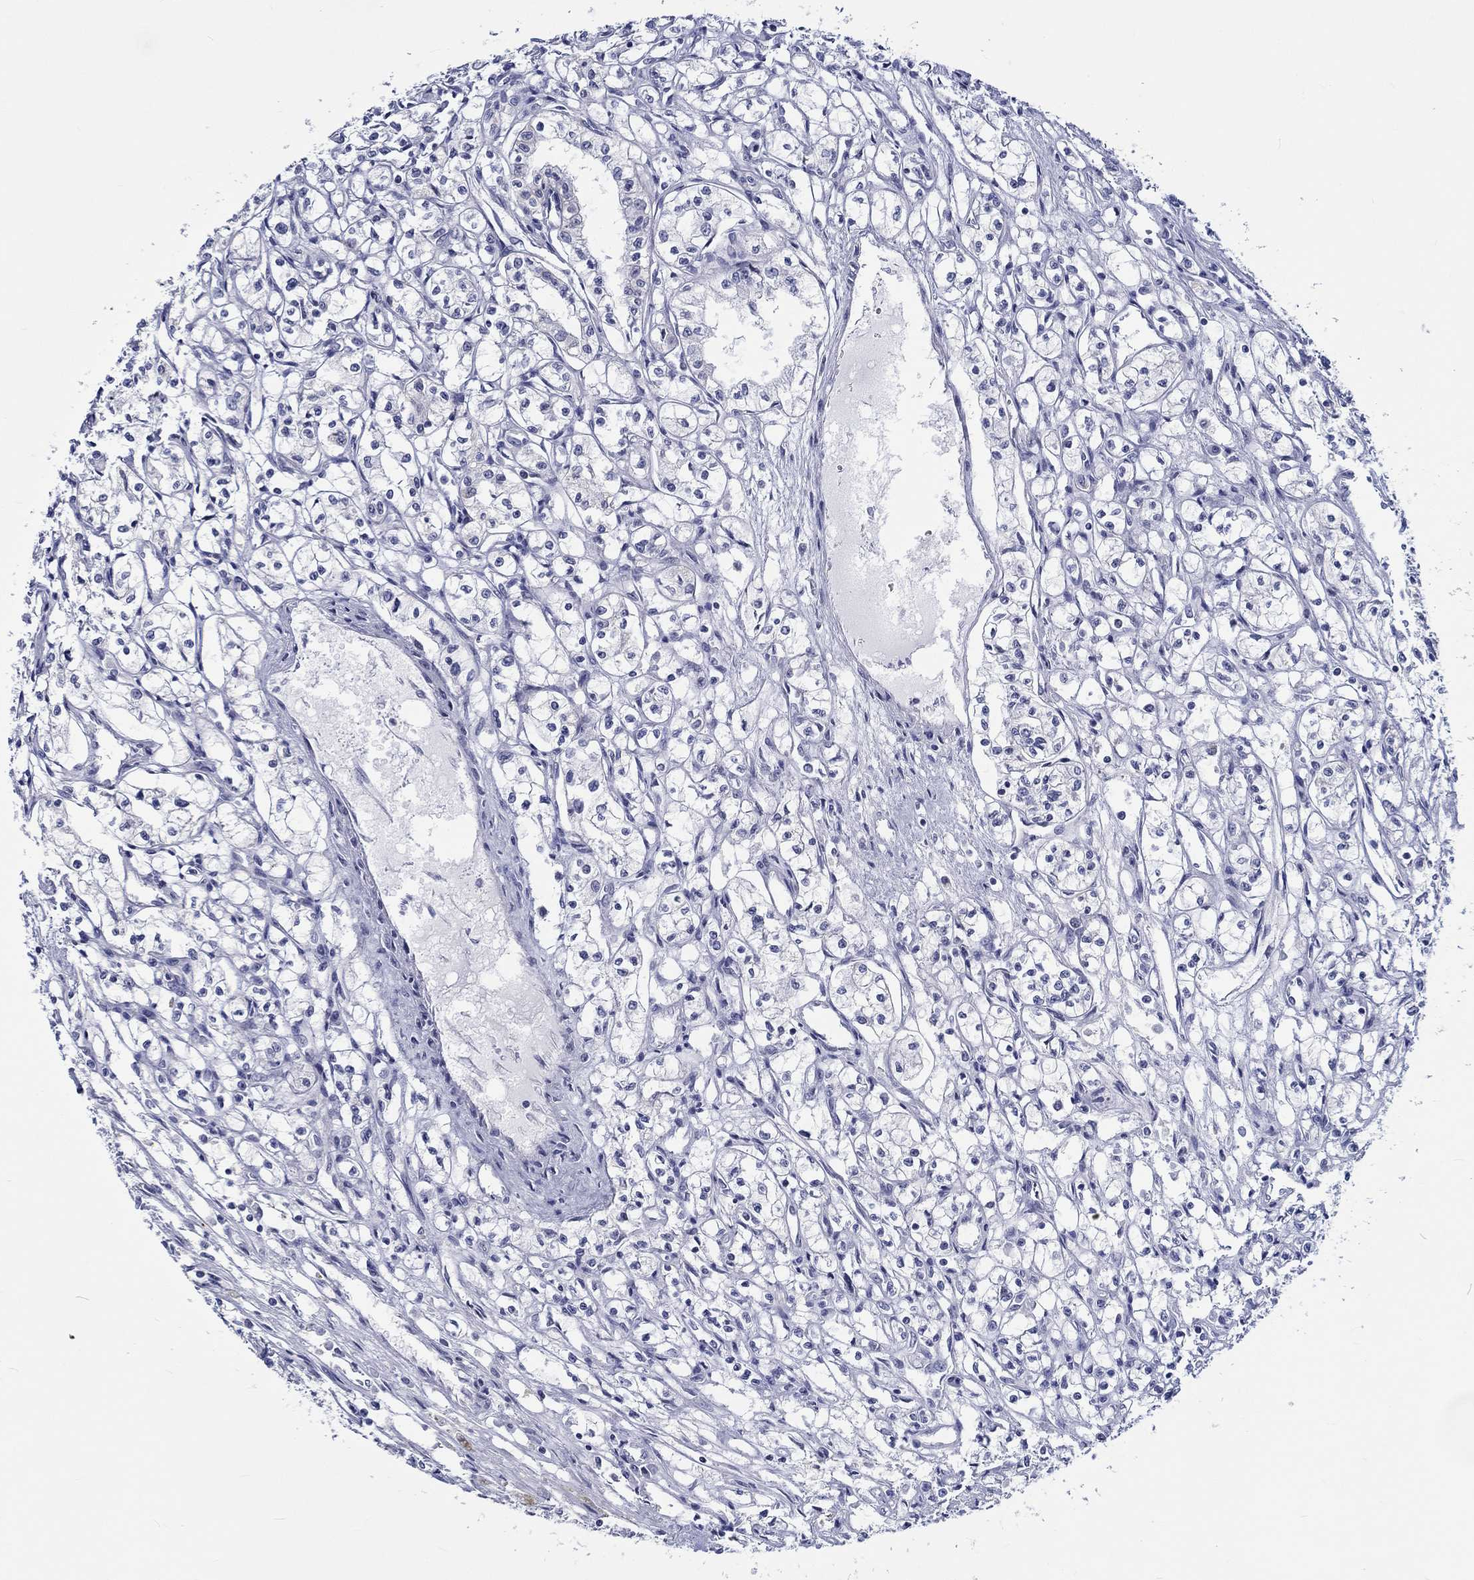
{"staining": {"intensity": "negative", "quantity": "none", "location": "none"}, "tissue": "renal cancer", "cell_type": "Tumor cells", "image_type": "cancer", "snomed": [{"axis": "morphology", "description": "Adenocarcinoma, NOS"}, {"axis": "topography", "description": "Kidney"}], "caption": "This is an IHC photomicrograph of human renal cancer (adenocarcinoma). There is no expression in tumor cells.", "gene": "ST6GALNAC1", "patient": {"sex": "male", "age": 56}}